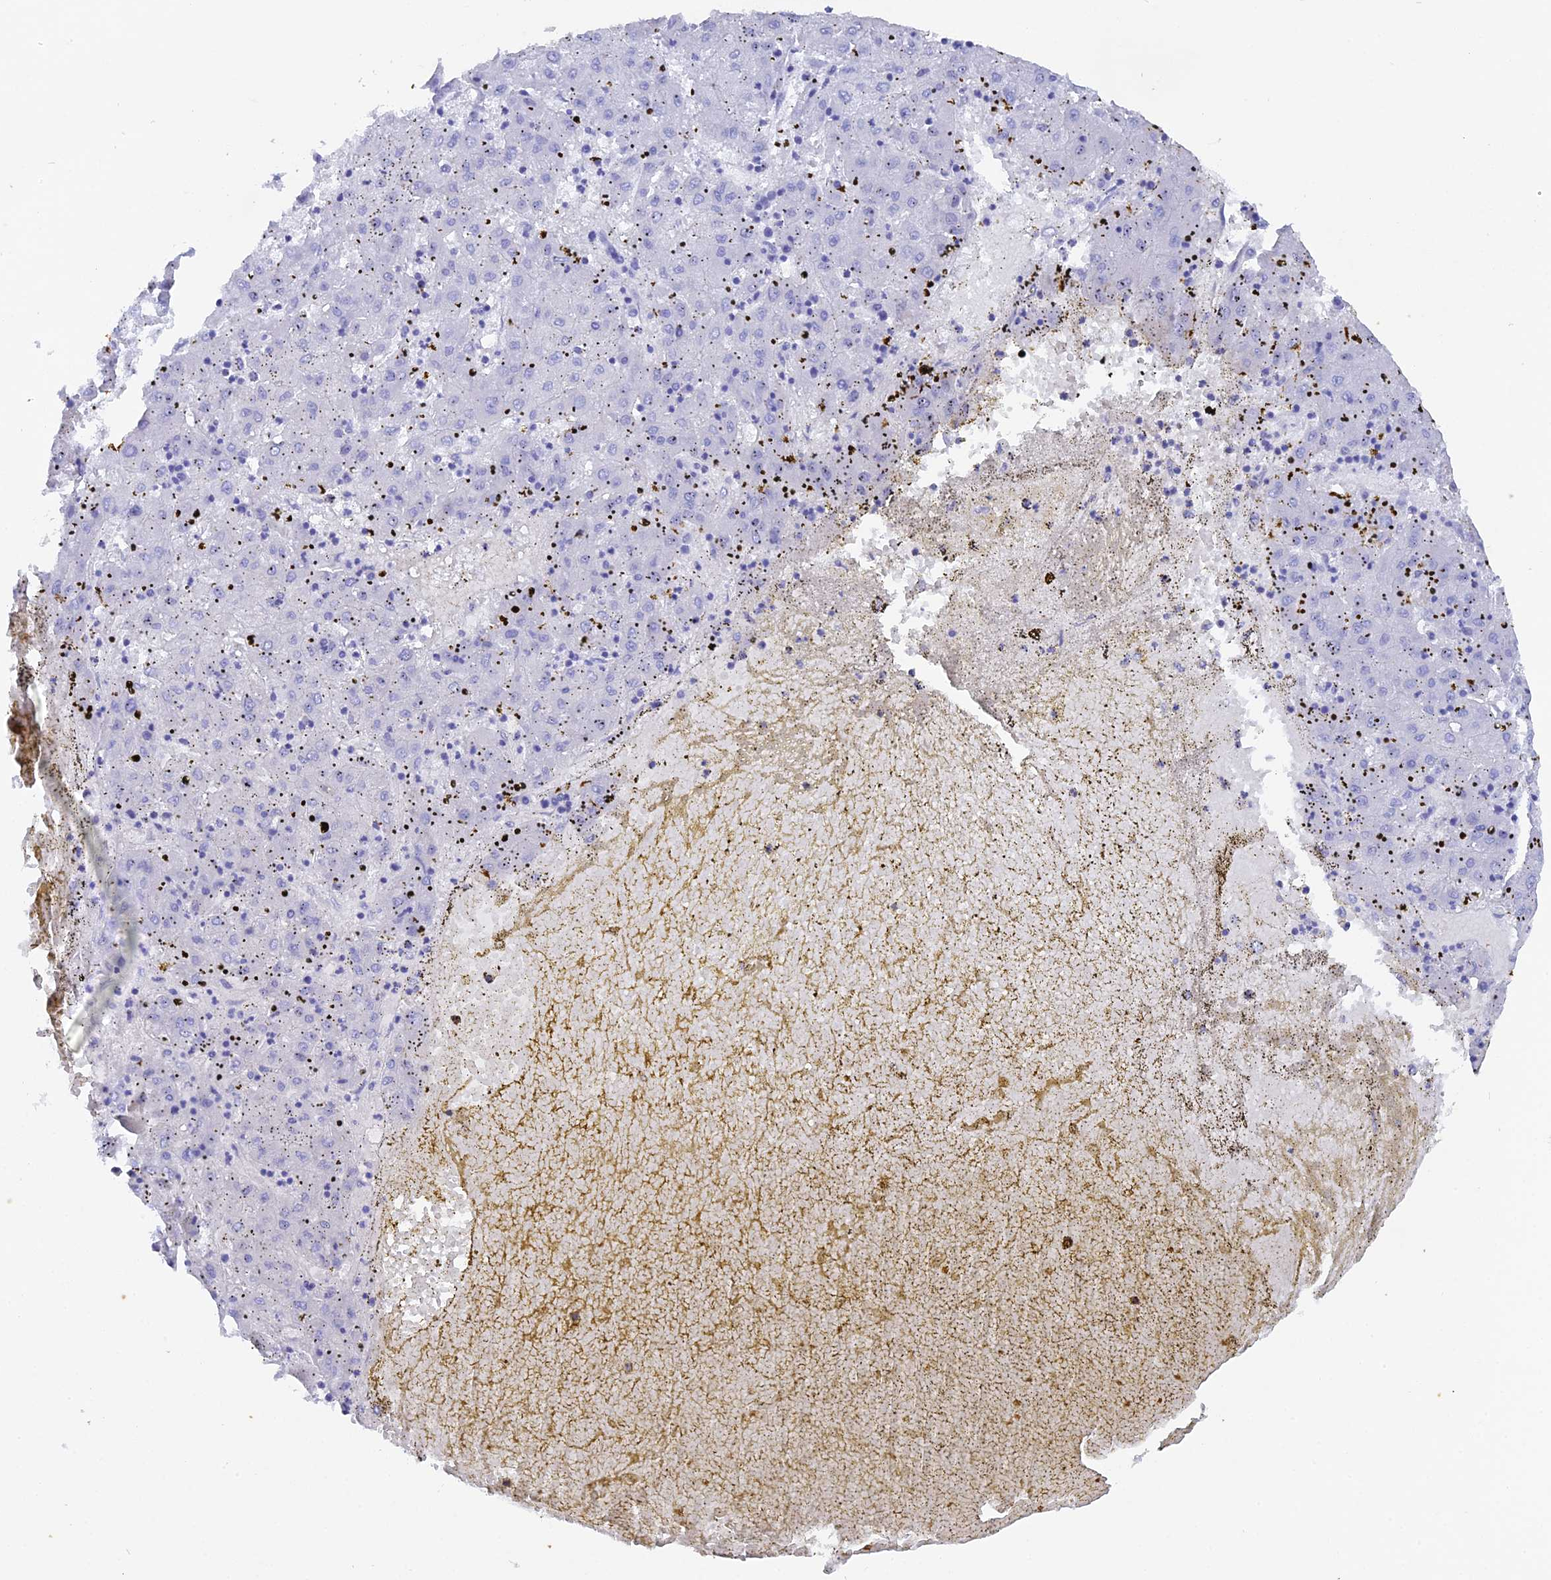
{"staining": {"intensity": "negative", "quantity": "none", "location": "none"}, "tissue": "liver cancer", "cell_type": "Tumor cells", "image_type": "cancer", "snomed": [{"axis": "morphology", "description": "Carcinoma, Hepatocellular, NOS"}, {"axis": "topography", "description": "Liver"}], "caption": "Immunohistochemistry of human liver hepatocellular carcinoma reveals no positivity in tumor cells.", "gene": "REG1A", "patient": {"sex": "male", "age": 72}}